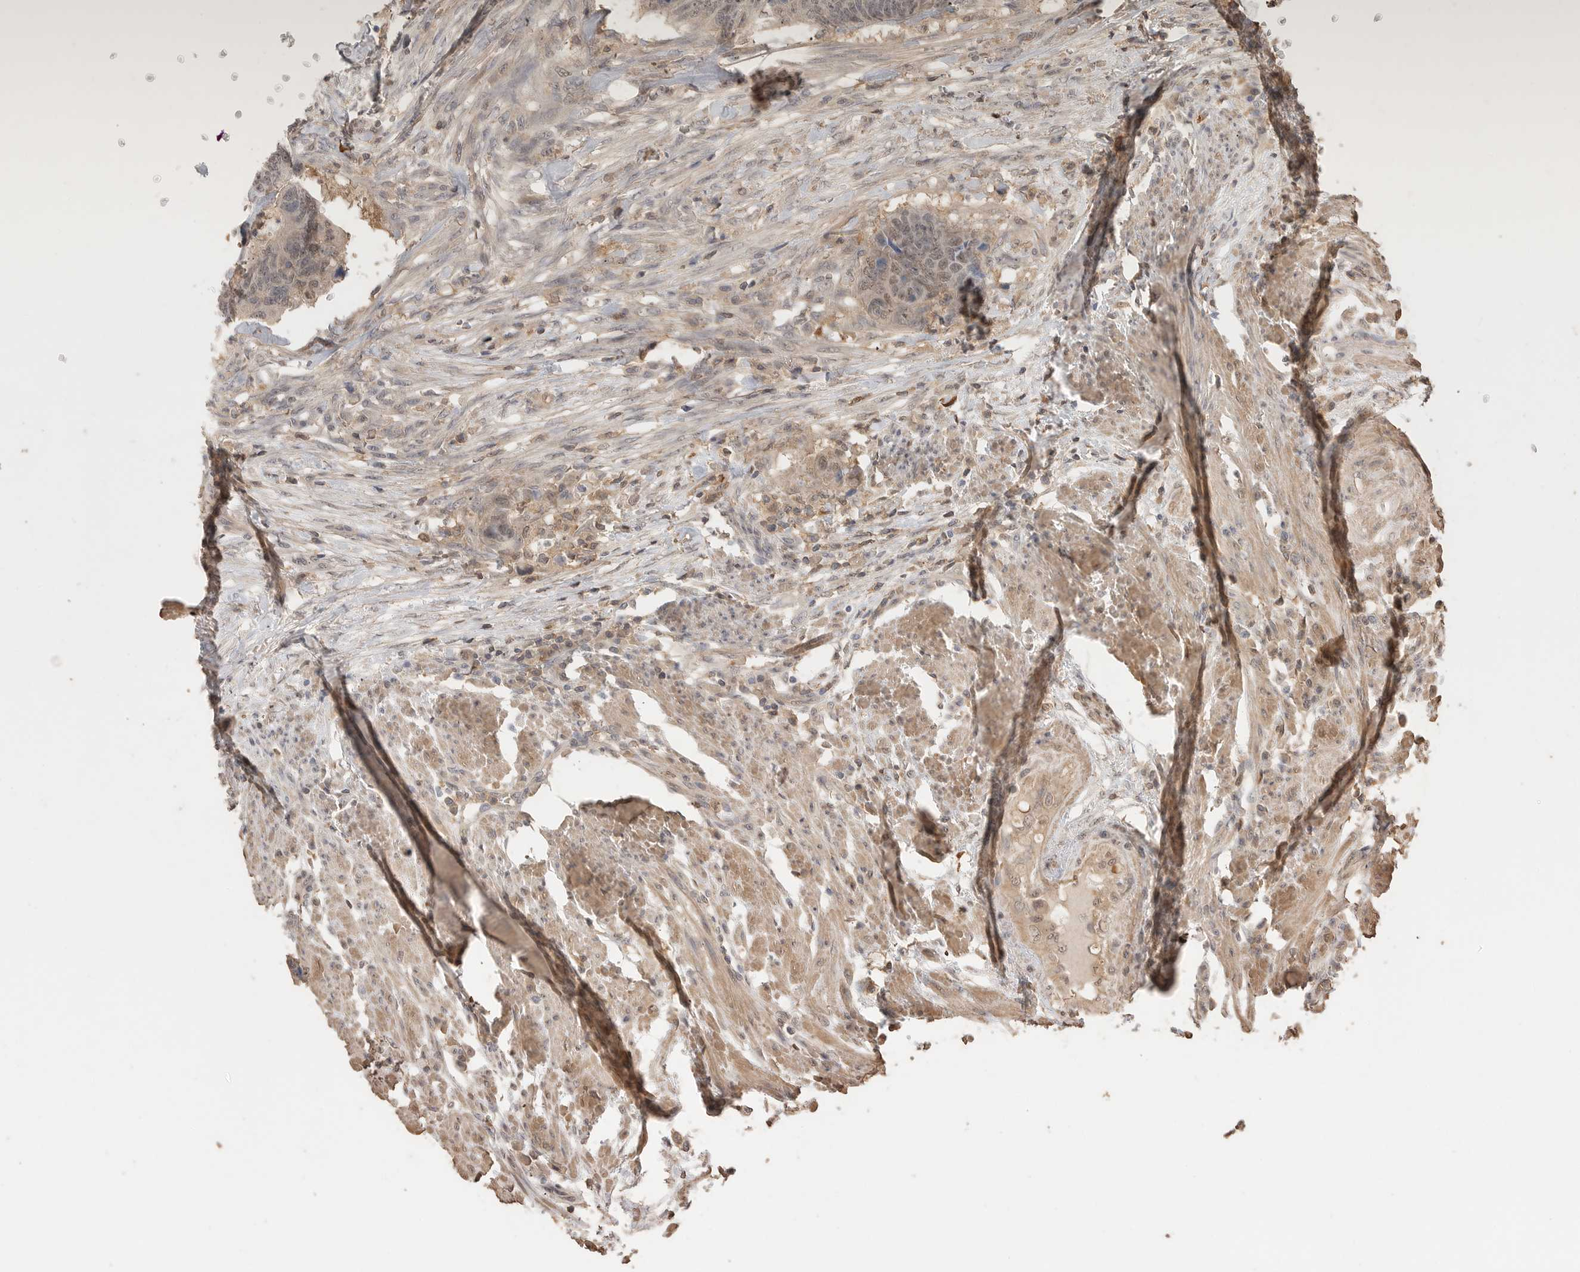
{"staining": {"intensity": "weak", "quantity": ">75%", "location": "nuclear"}, "tissue": "colorectal cancer", "cell_type": "Tumor cells", "image_type": "cancer", "snomed": [{"axis": "morphology", "description": "Adenocarcinoma, NOS"}, {"axis": "topography", "description": "Colon"}], "caption": "Protein staining exhibits weak nuclear expression in approximately >75% of tumor cells in colorectal cancer.", "gene": "MAP2K1", "patient": {"sex": "male", "age": 56}}